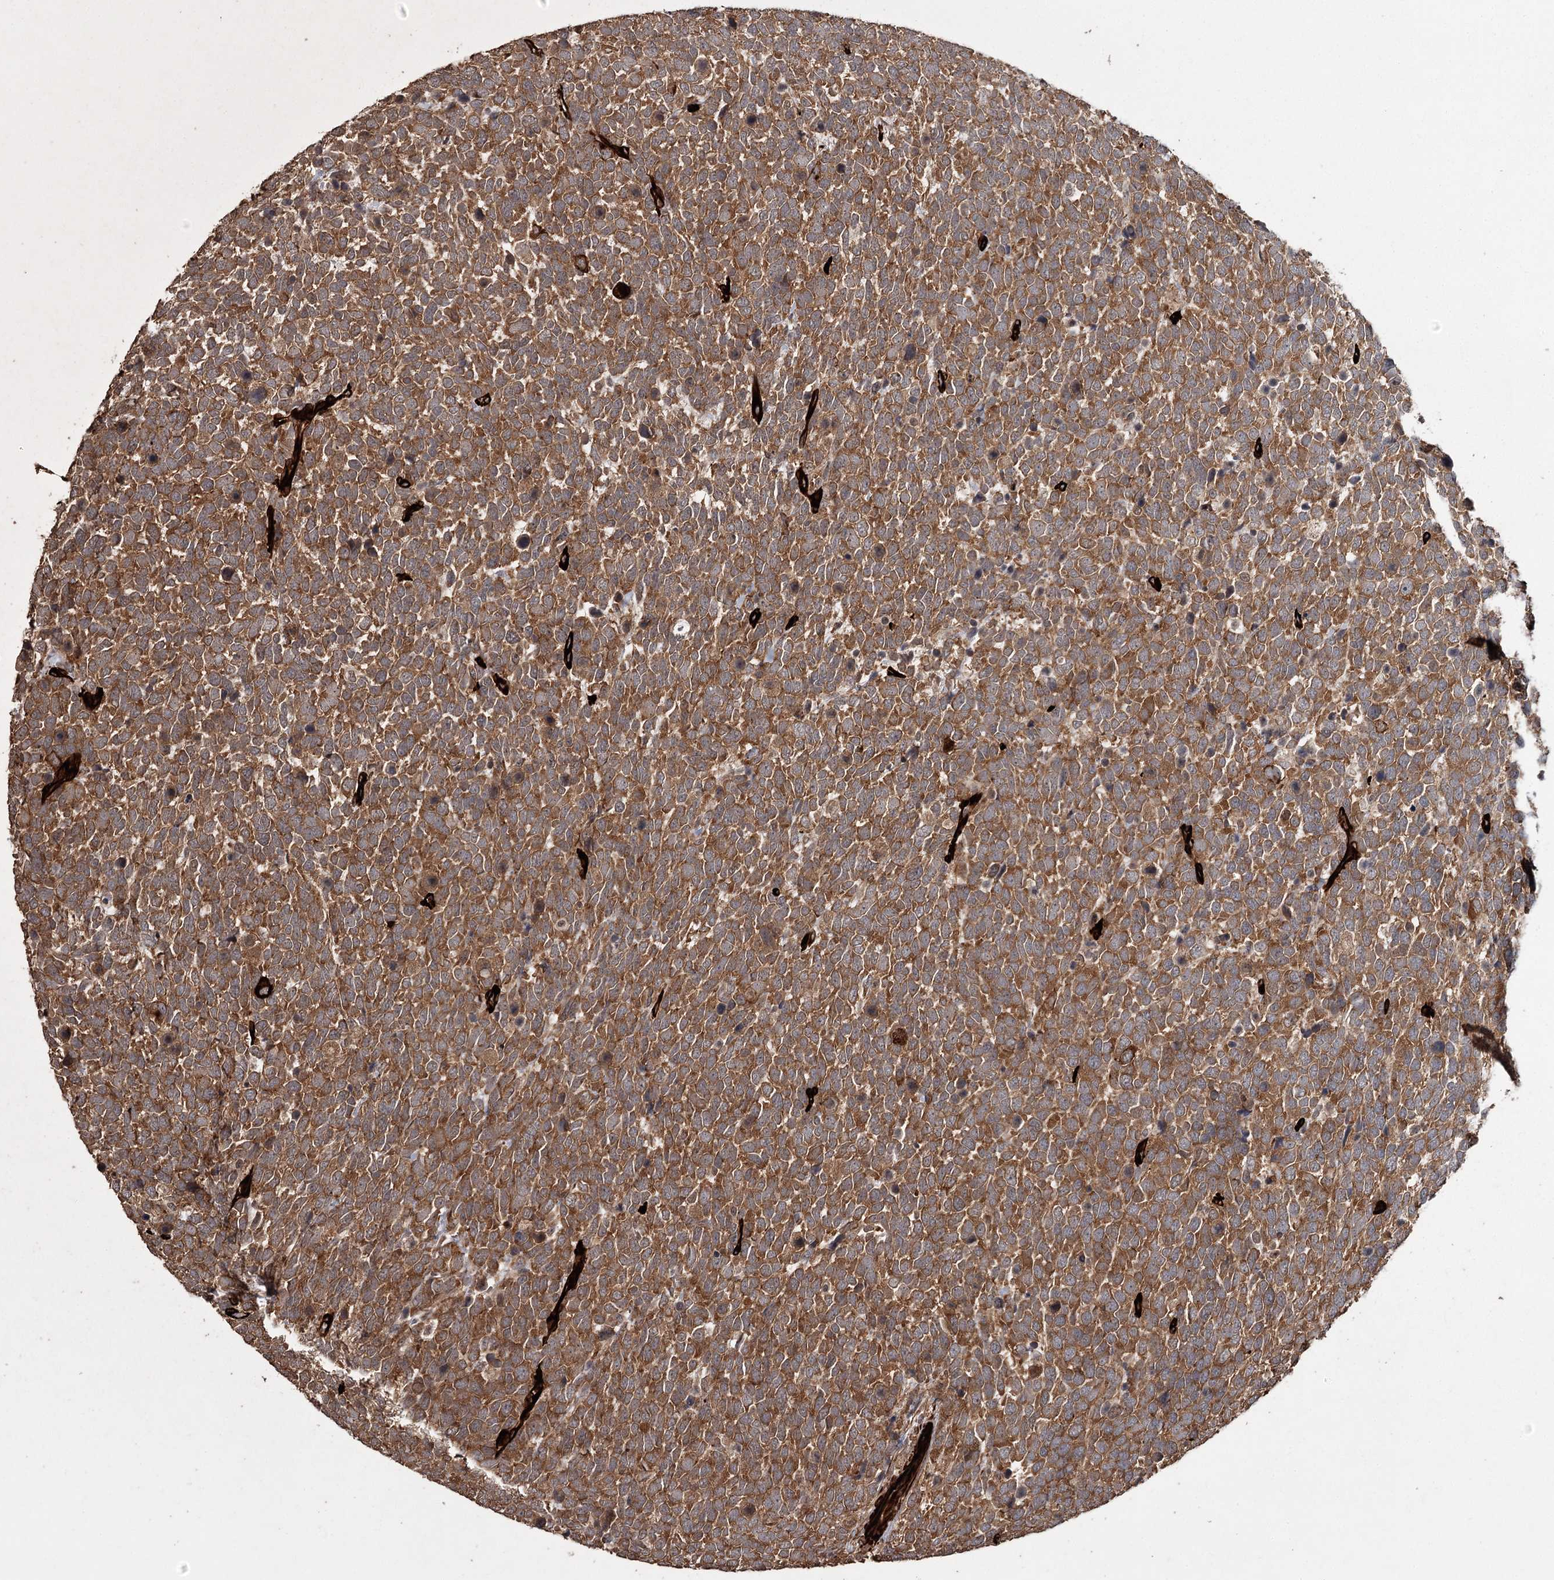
{"staining": {"intensity": "moderate", "quantity": ">75%", "location": "cytoplasmic/membranous"}, "tissue": "urothelial cancer", "cell_type": "Tumor cells", "image_type": "cancer", "snomed": [{"axis": "morphology", "description": "Urothelial carcinoma, High grade"}, {"axis": "topography", "description": "Urinary bladder"}], "caption": "Tumor cells show medium levels of moderate cytoplasmic/membranous positivity in about >75% of cells in human urothelial cancer. (Brightfield microscopy of DAB IHC at high magnification).", "gene": "RPAP3", "patient": {"sex": "female", "age": 82}}